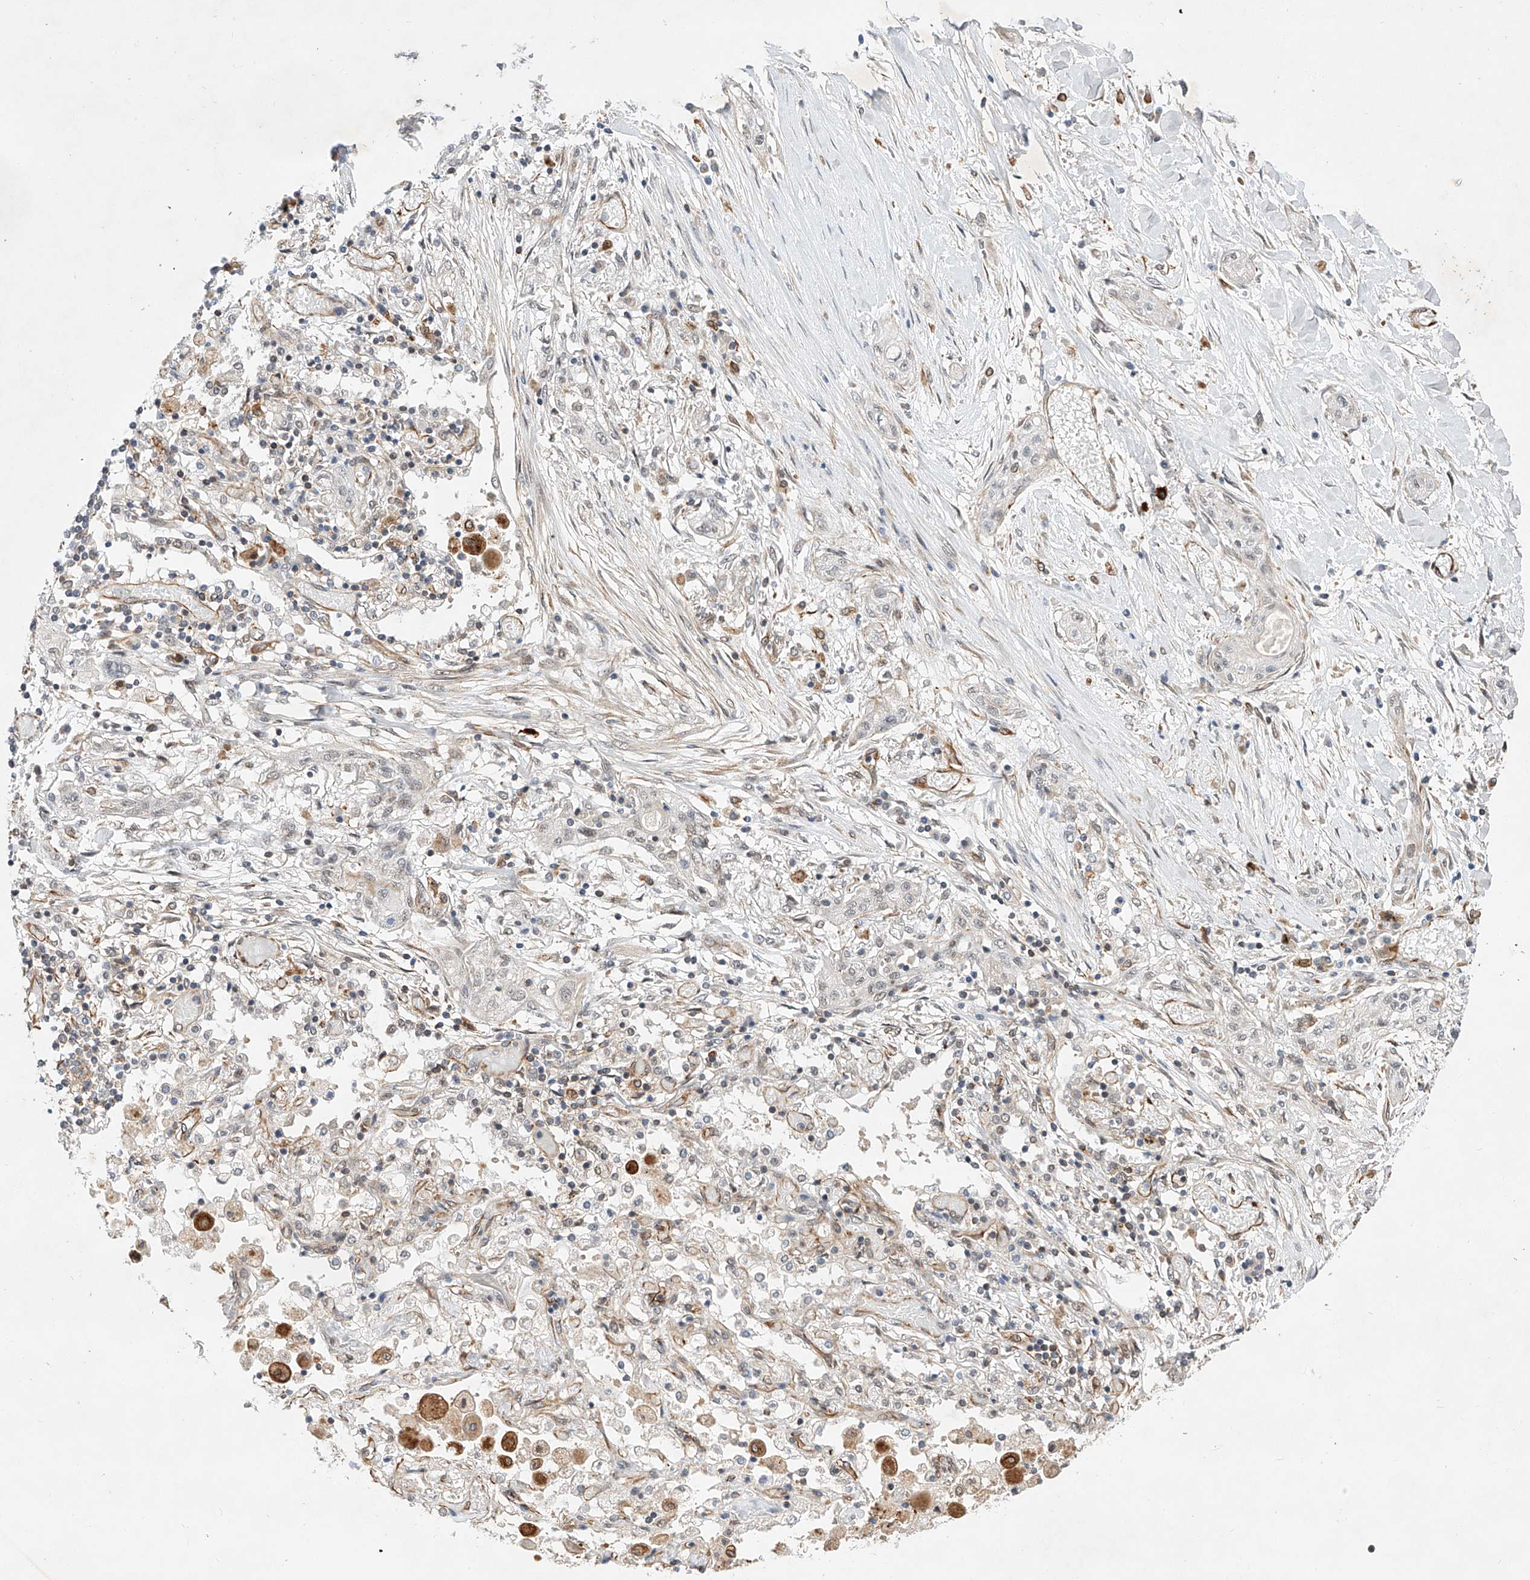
{"staining": {"intensity": "negative", "quantity": "none", "location": "none"}, "tissue": "lung cancer", "cell_type": "Tumor cells", "image_type": "cancer", "snomed": [{"axis": "morphology", "description": "Squamous cell carcinoma, NOS"}, {"axis": "topography", "description": "Lung"}], "caption": "Micrograph shows no significant protein positivity in tumor cells of lung squamous cell carcinoma. (DAB immunohistochemistry, high magnification).", "gene": "AMD1", "patient": {"sex": "female", "age": 47}}